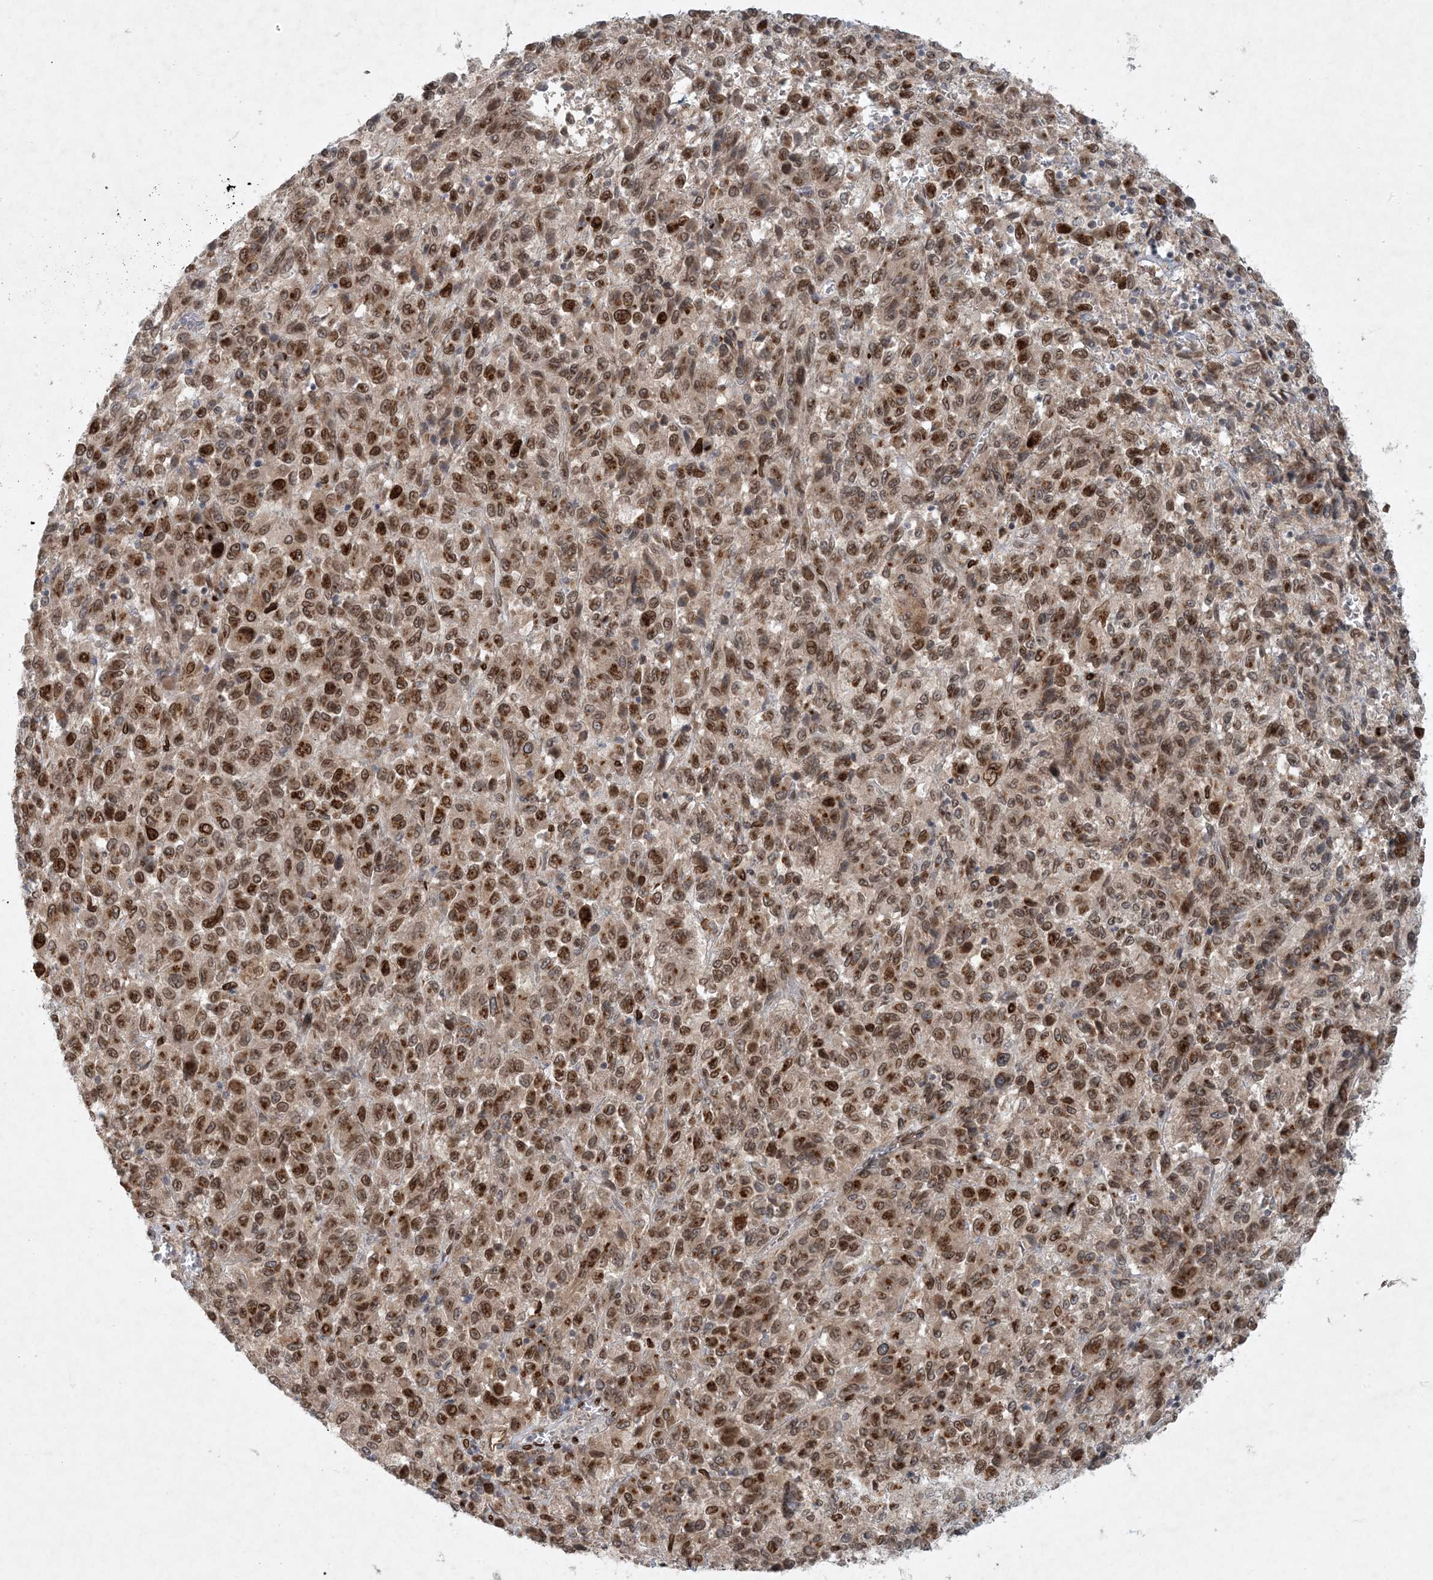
{"staining": {"intensity": "moderate", "quantity": ">75%", "location": "cytoplasmic/membranous,nuclear"}, "tissue": "melanoma", "cell_type": "Tumor cells", "image_type": "cancer", "snomed": [{"axis": "morphology", "description": "Malignant melanoma, Metastatic site"}, {"axis": "topography", "description": "Lung"}], "caption": "Protein positivity by immunohistochemistry (IHC) reveals moderate cytoplasmic/membranous and nuclear positivity in approximately >75% of tumor cells in melanoma.", "gene": "SLC35A2", "patient": {"sex": "male", "age": 64}}